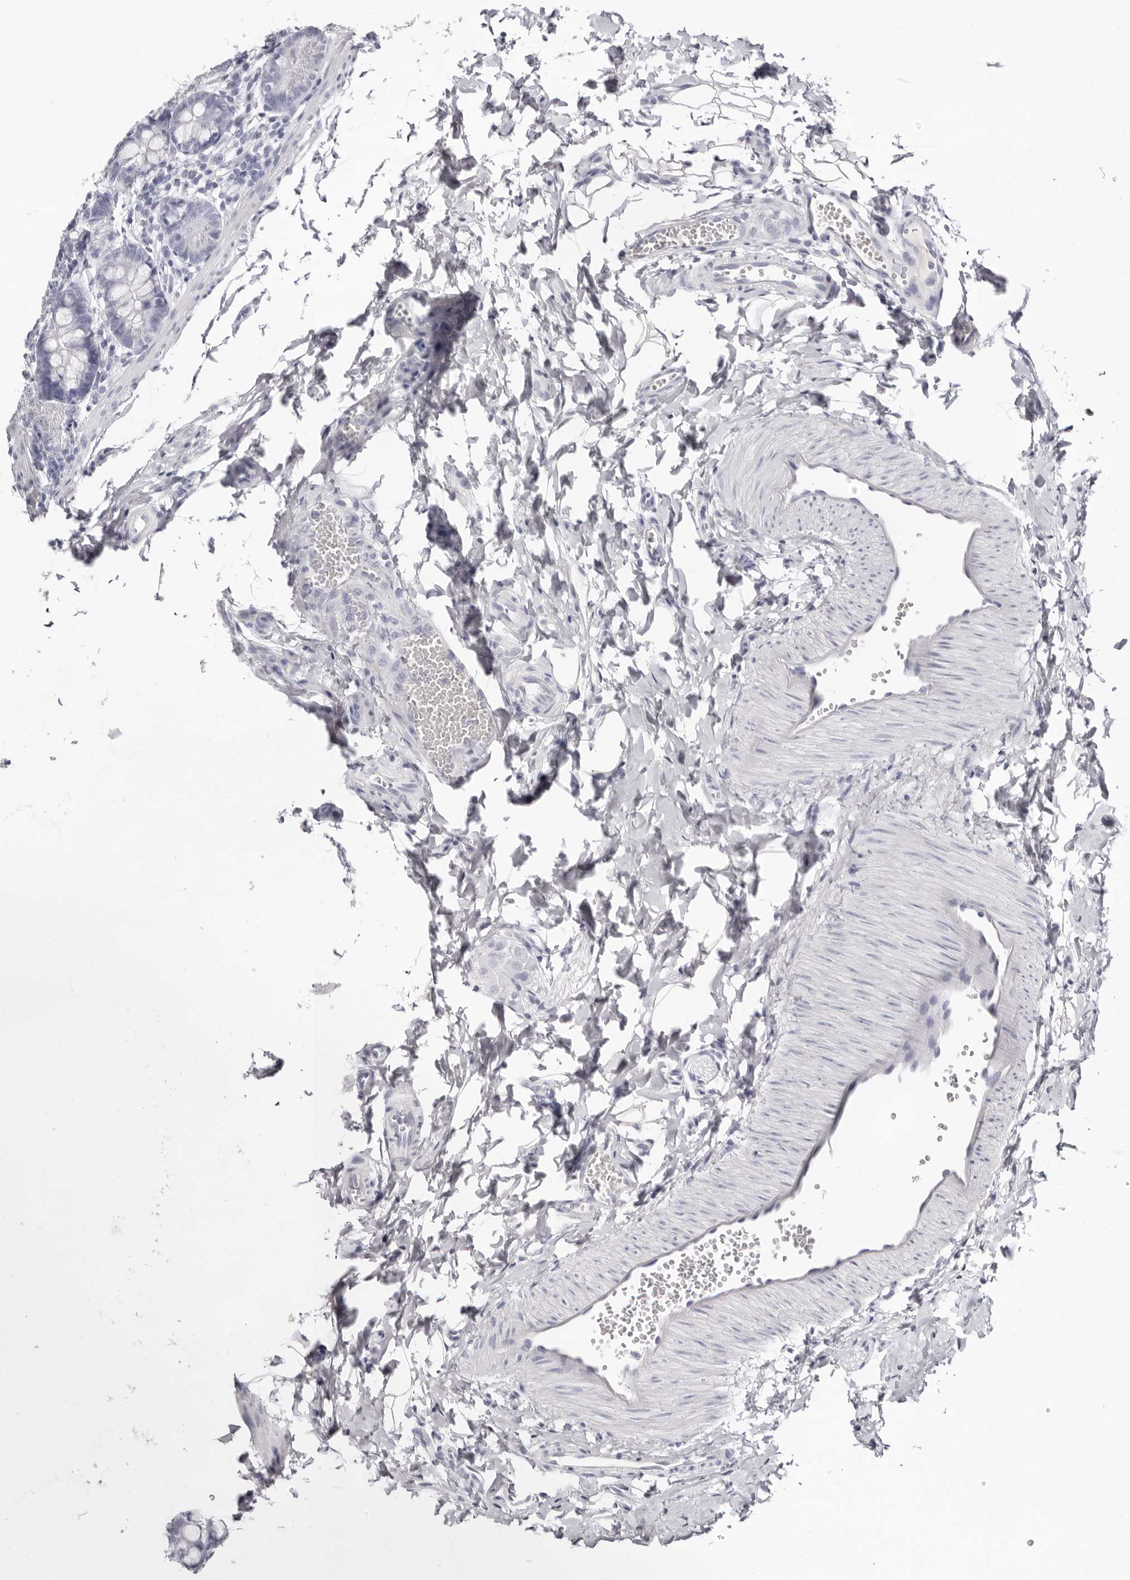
{"staining": {"intensity": "negative", "quantity": "none", "location": "none"}, "tissue": "small intestine", "cell_type": "Glandular cells", "image_type": "normal", "snomed": [{"axis": "morphology", "description": "Normal tissue, NOS"}, {"axis": "topography", "description": "Small intestine"}], "caption": "A high-resolution image shows immunohistochemistry staining of normal small intestine, which reveals no significant expression in glandular cells.", "gene": "LPO", "patient": {"sex": "male", "age": 7}}